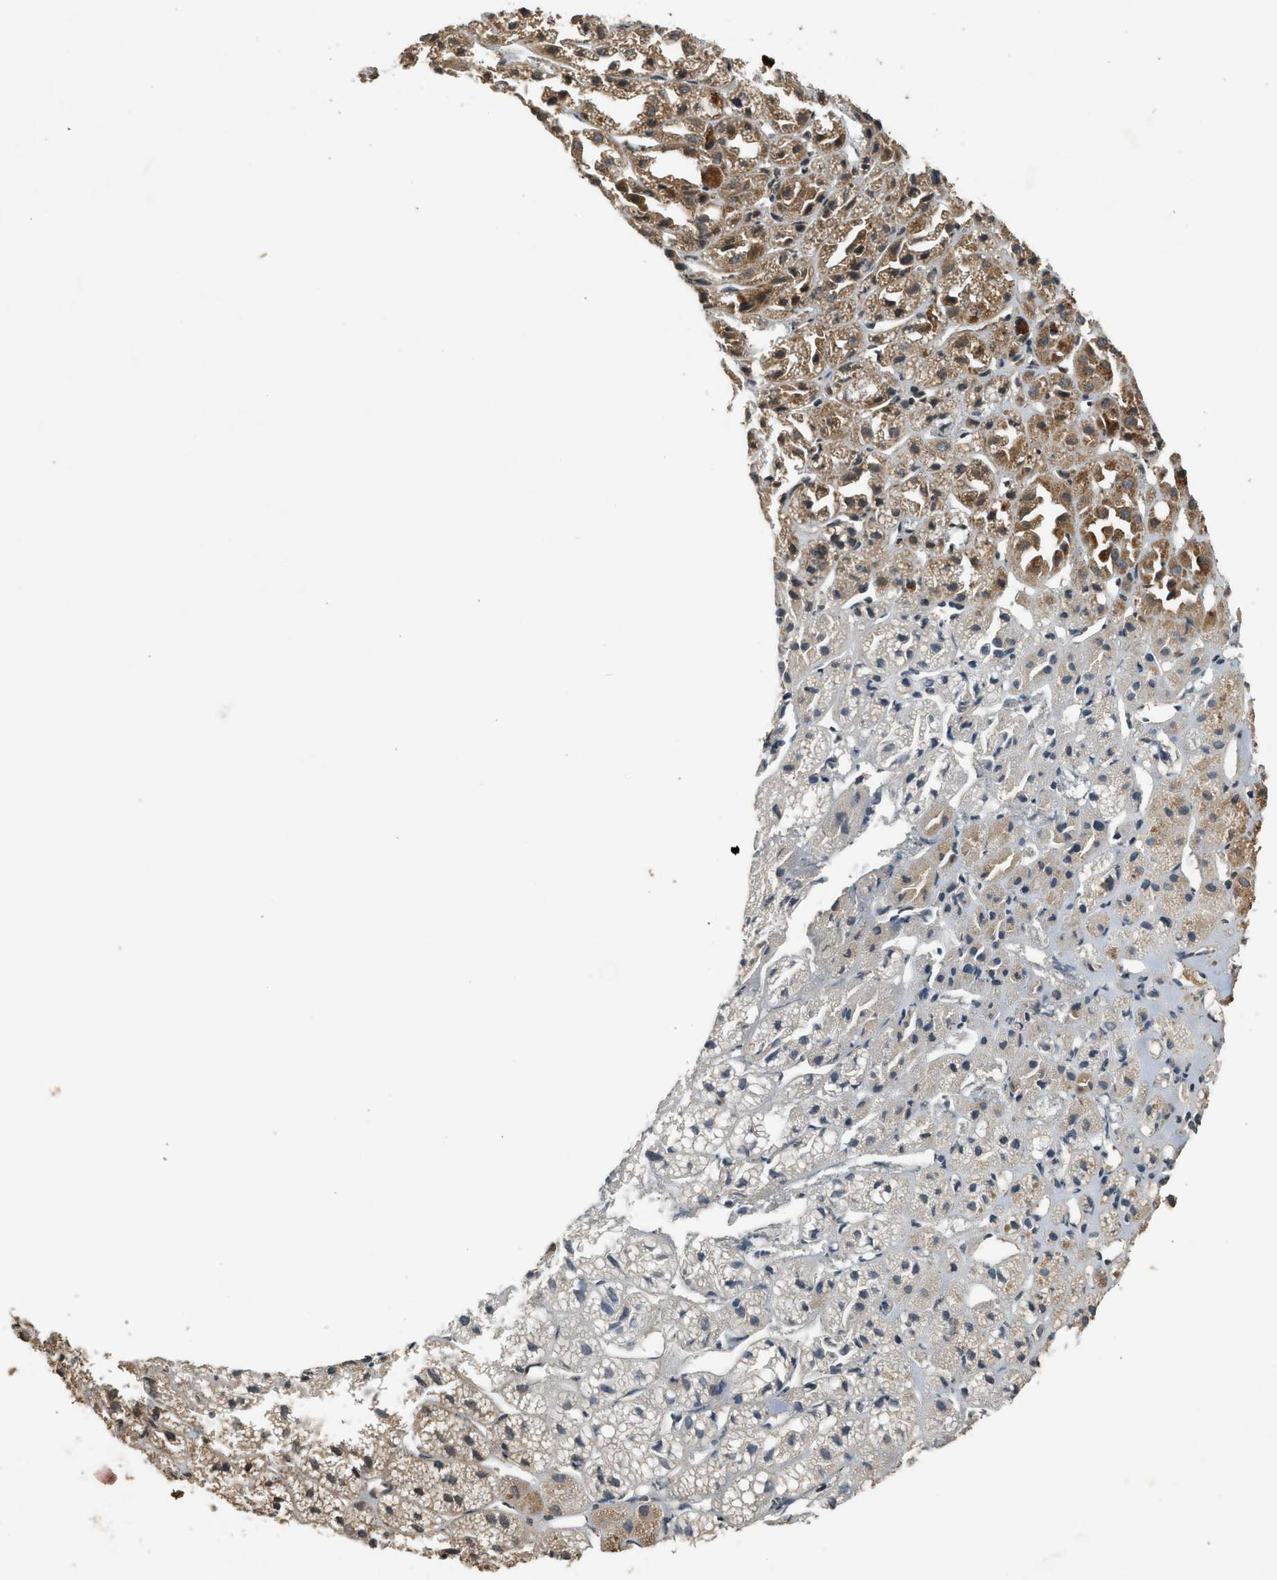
{"staining": {"intensity": "strong", "quantity": "25%-75%", "location": "cytoplasmic/membranous,nuclear"}, "tissue": "adrenal gland", "cell_type": "Glandular cells", "image_type": "normal", "snomed": [{"axis": "morphology", "description": "Normal tissue, NOS"}, {"axis": "topography", "description": "Adrenal gland"}], "caption": "Unremarkable adrenal gland reveals strong cytoplasmic/membranous,nuclear expression in approximately 25%-75% of glandular cells Immunohistochemistry stains the protein in brown and the nuclei are stained blue..", "gene": "TXNL1", "patient": {"sex": "female", "age": 71}}